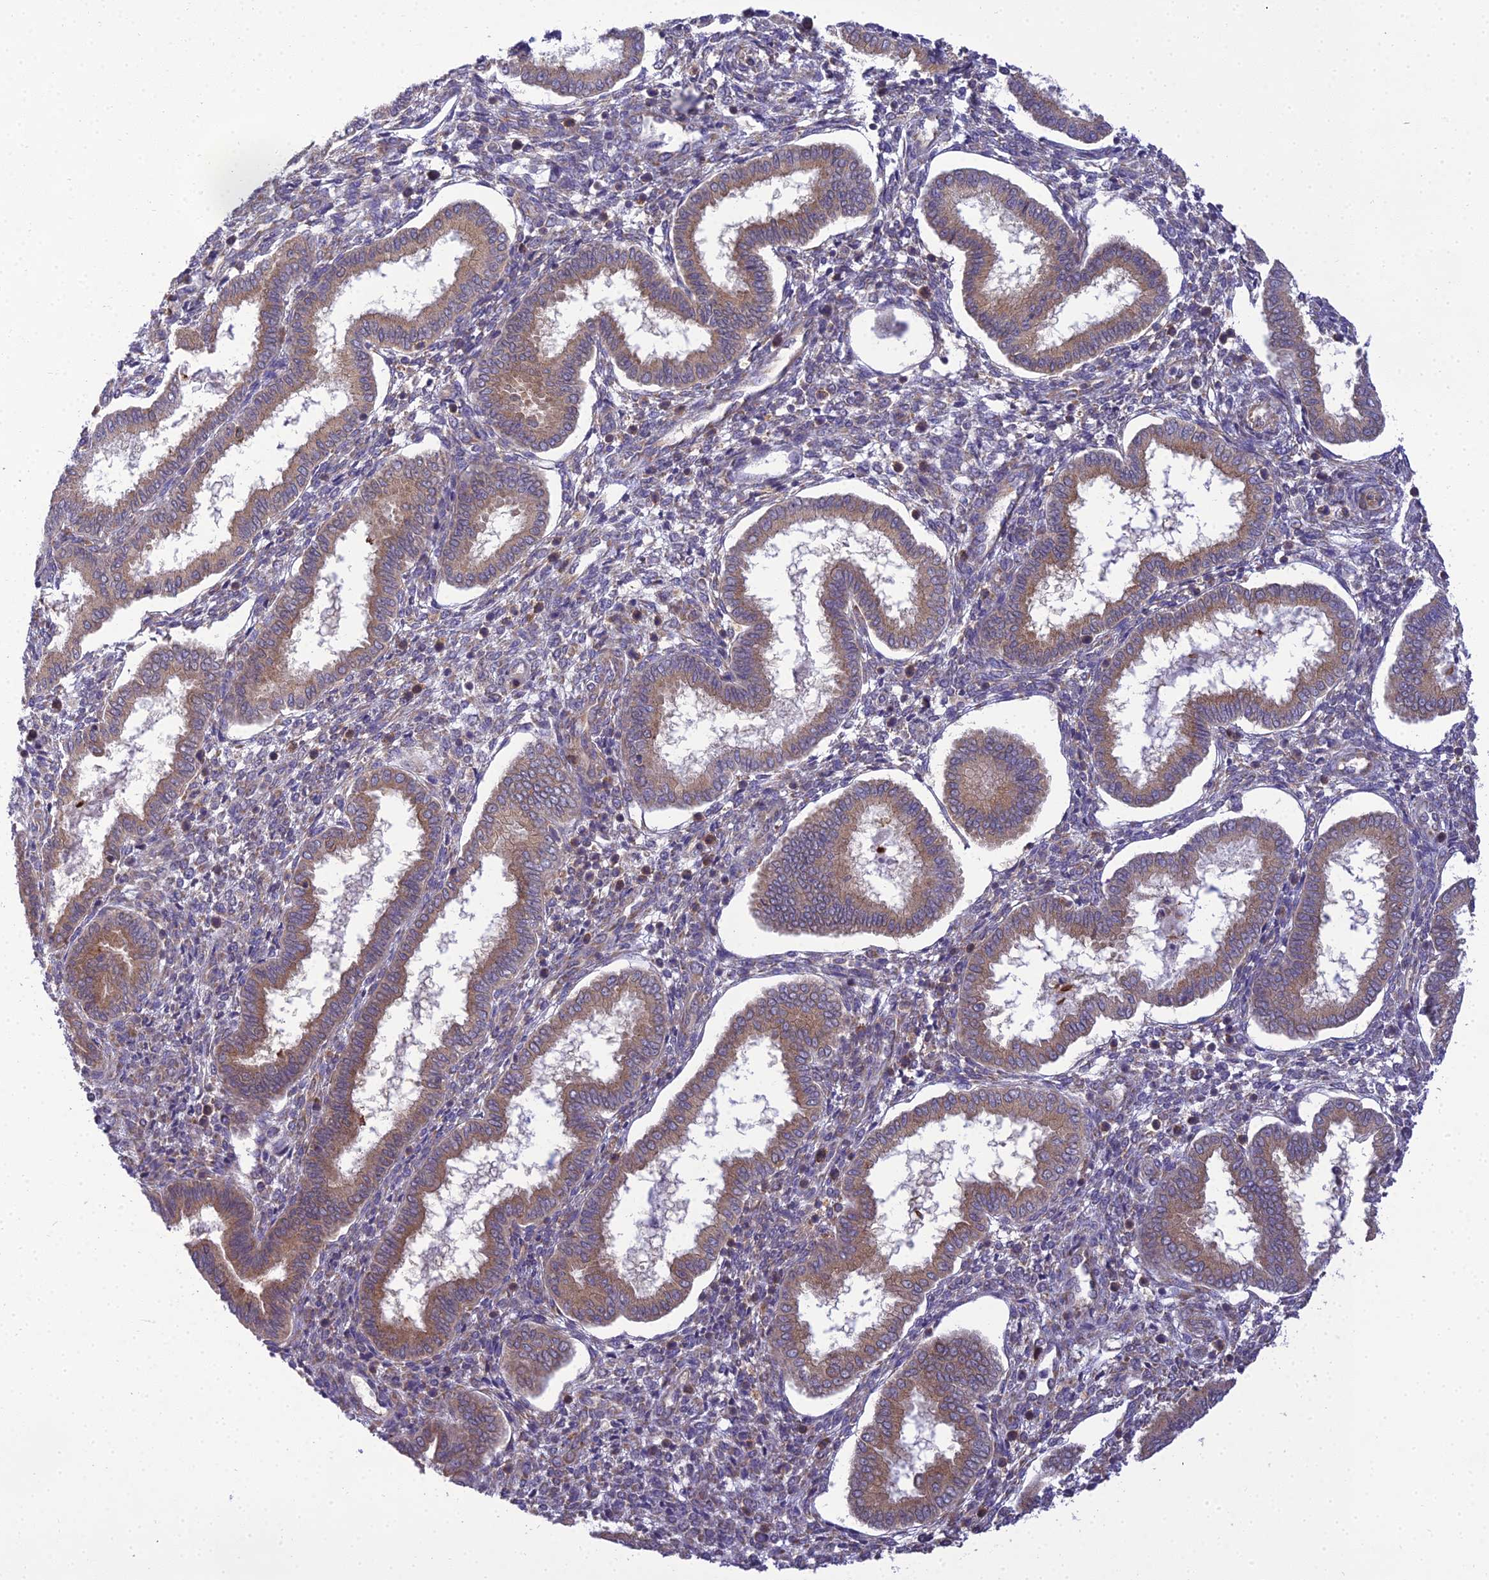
{"staining": {"intensity": "weak", "quantity": "25%-75%", "location": "cytoplasmic/membranous"}, "tissue": "endometrium", "cell_type": "Cells in endometrial stroma", "image_type": "normal", "snomed": [{"axis": "morphology", "description": "Normal tissue, NOS"}, {"axis": "topography", "description": "Endometrium"}], "caption": "Cells in endometrial stroma display weak cytoplasmic/membranous staining in about 25%-75% of cells in normal endometrium.", "gene": "CLCN7", "patient": {"sex": "female", "age": 24}}